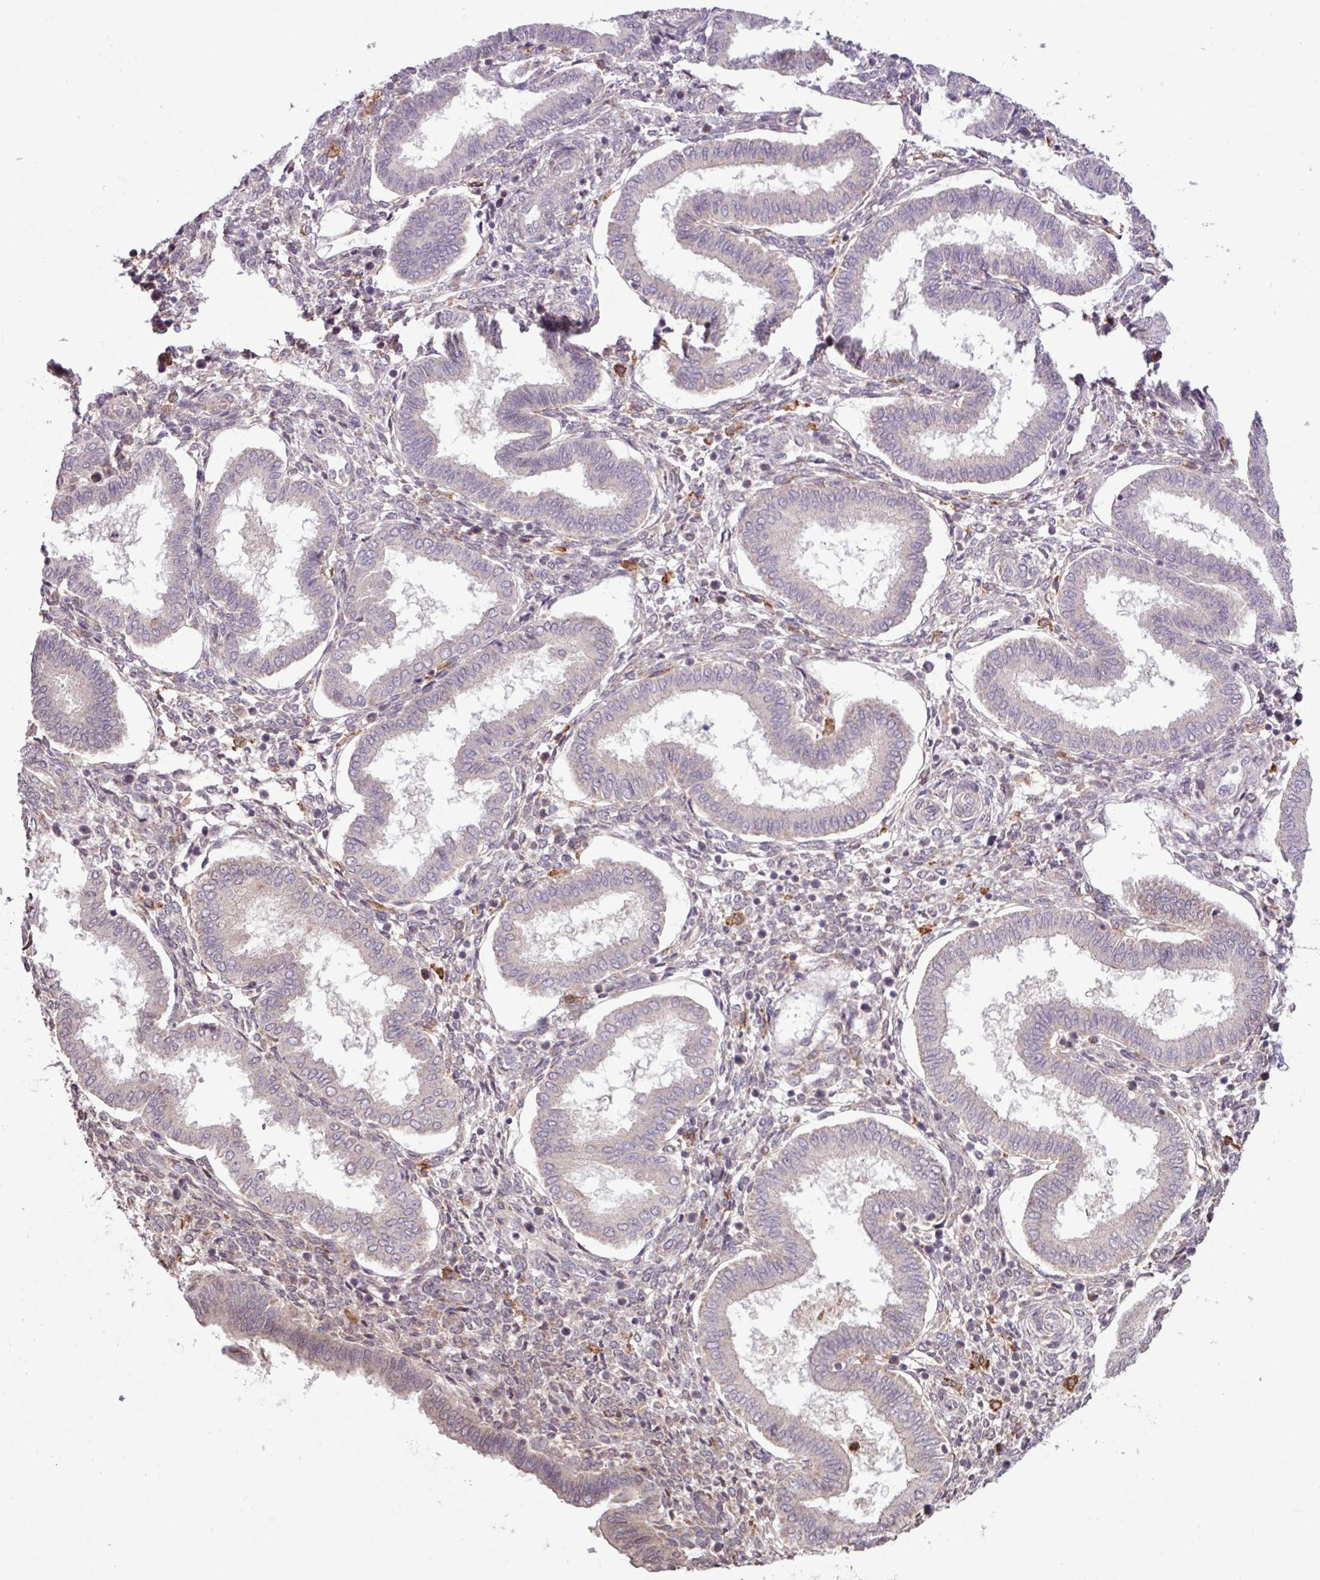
{"staining": {"intensity": "weak", "quantity": "25%-75%", "location": "cytoplasmic/membranous"}, "tissue": "endometrium", "cell_type": "Cells in endometrial stroma", "image_type": "normal", "snomed": [{"axis": "morphology", "description": "Normal tissue, NOS"}, {"axis": "topography", "description": "Endometrium"}], "caption": "Immunohistochemical staining of unremarkable endometrium displays low levels of weak cytoplasmic/membranous expression in about 25%-75% of cells in endometrial stroma. Immunohistochemistry (ihc) stains the protein of interest in brown and the nuclei are stained blue.", "gene": "ARHGEF25", "patient": {"sex": "female", "age": 24}}